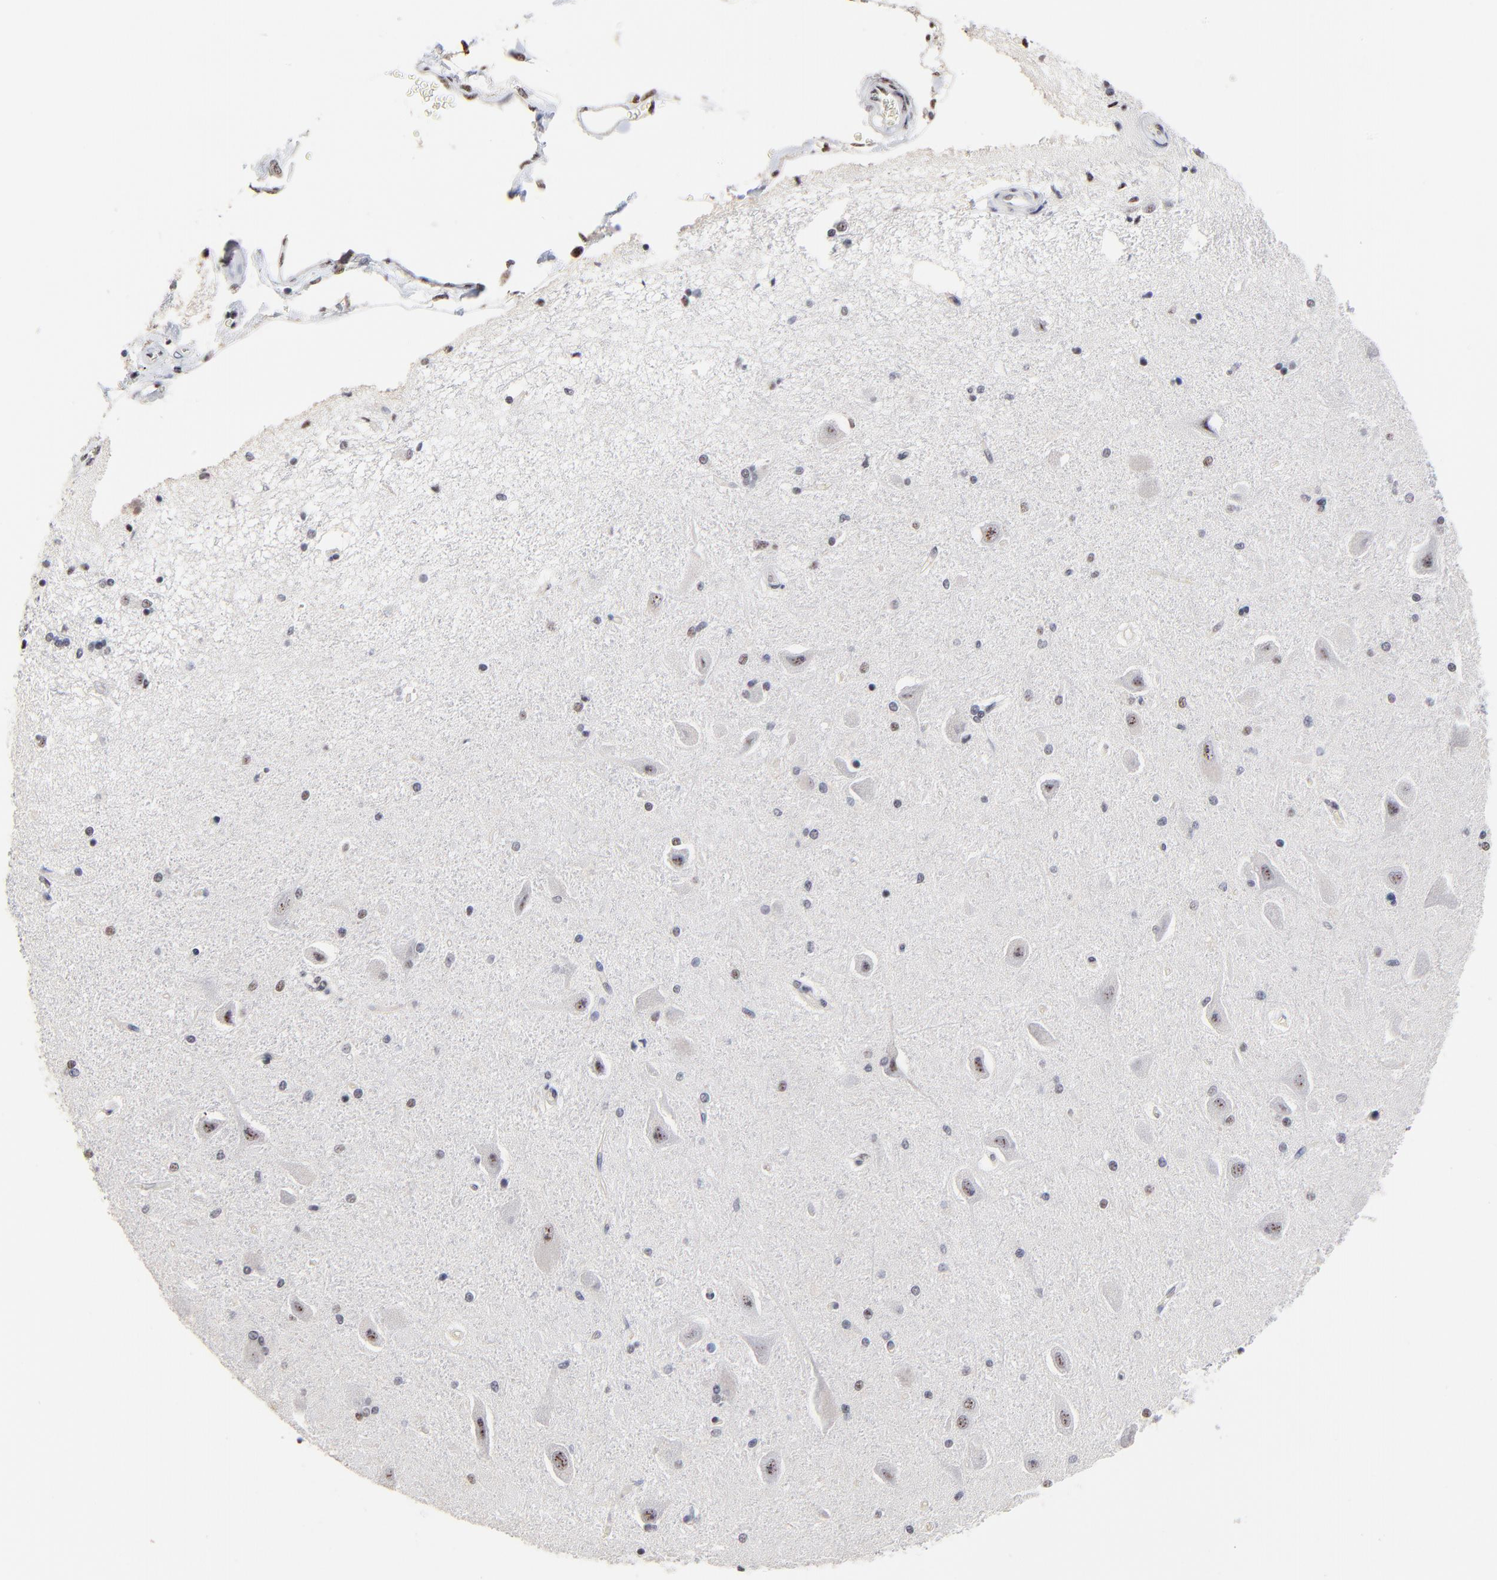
{"staining": {"intensity": "moderate", "quantity": "<25%", "location": "nuclear"}, "tissue": "hippocampus", "cell_type": "Glial cells", "image_type": "normal", "snomed": [{"axis": "morphology", "description": "Normal tissue, NOS"}, {"axis": "topography", "description": "Hippocampus"}], "caption": "About <25% of glial cells in unremarkable hippocampus show moderate nuclear protein staining as visualized by brown immunohistochemical staining.", "gene": "MBD4", "patient": {"sex": "female", "age": 54}}